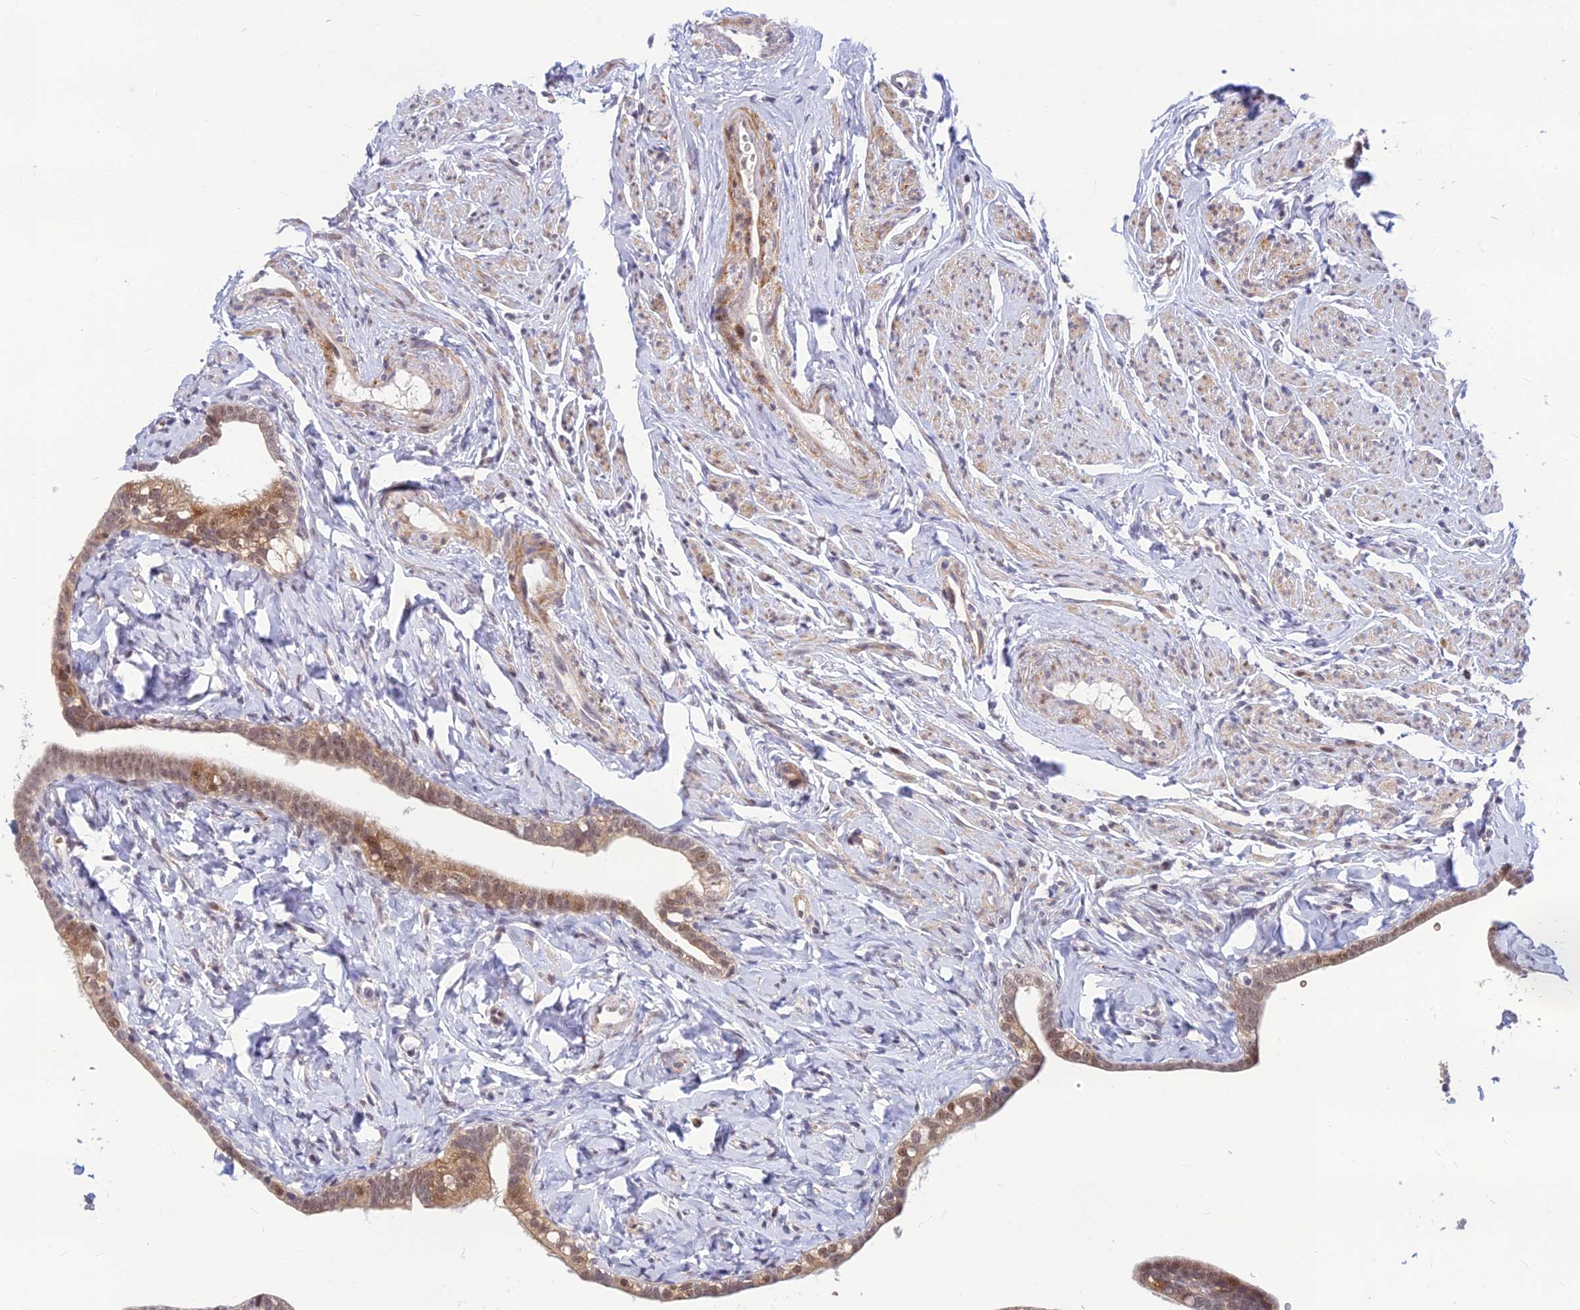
{"staining": {"intensity": "weak", "quantity": "25%-75%", "location": "cytoplasmic/membranous,nuclear"}, "tissue": "fallopian tube", "cell_type": "Glandular cells", "image_type": "normal", "snomed": [{"axis": "morphology", "description": "Normal tissue, NOS"}, {"axis": "topography", "description": "Fallopian tube"}], "caption": "Immunohistochemistry (DAB (3,3'-diaminobenzidine)) staining of normal human fallopian tube reveals weak cytoplasmic/membranous,nuclear protein staining in about 25%-75% of glandular cells. (brown staining indicates protein expression, while blue staining denotes nuclei).", "gene": "ASPDH", "patient": {"sex": "female", "age": 66}}